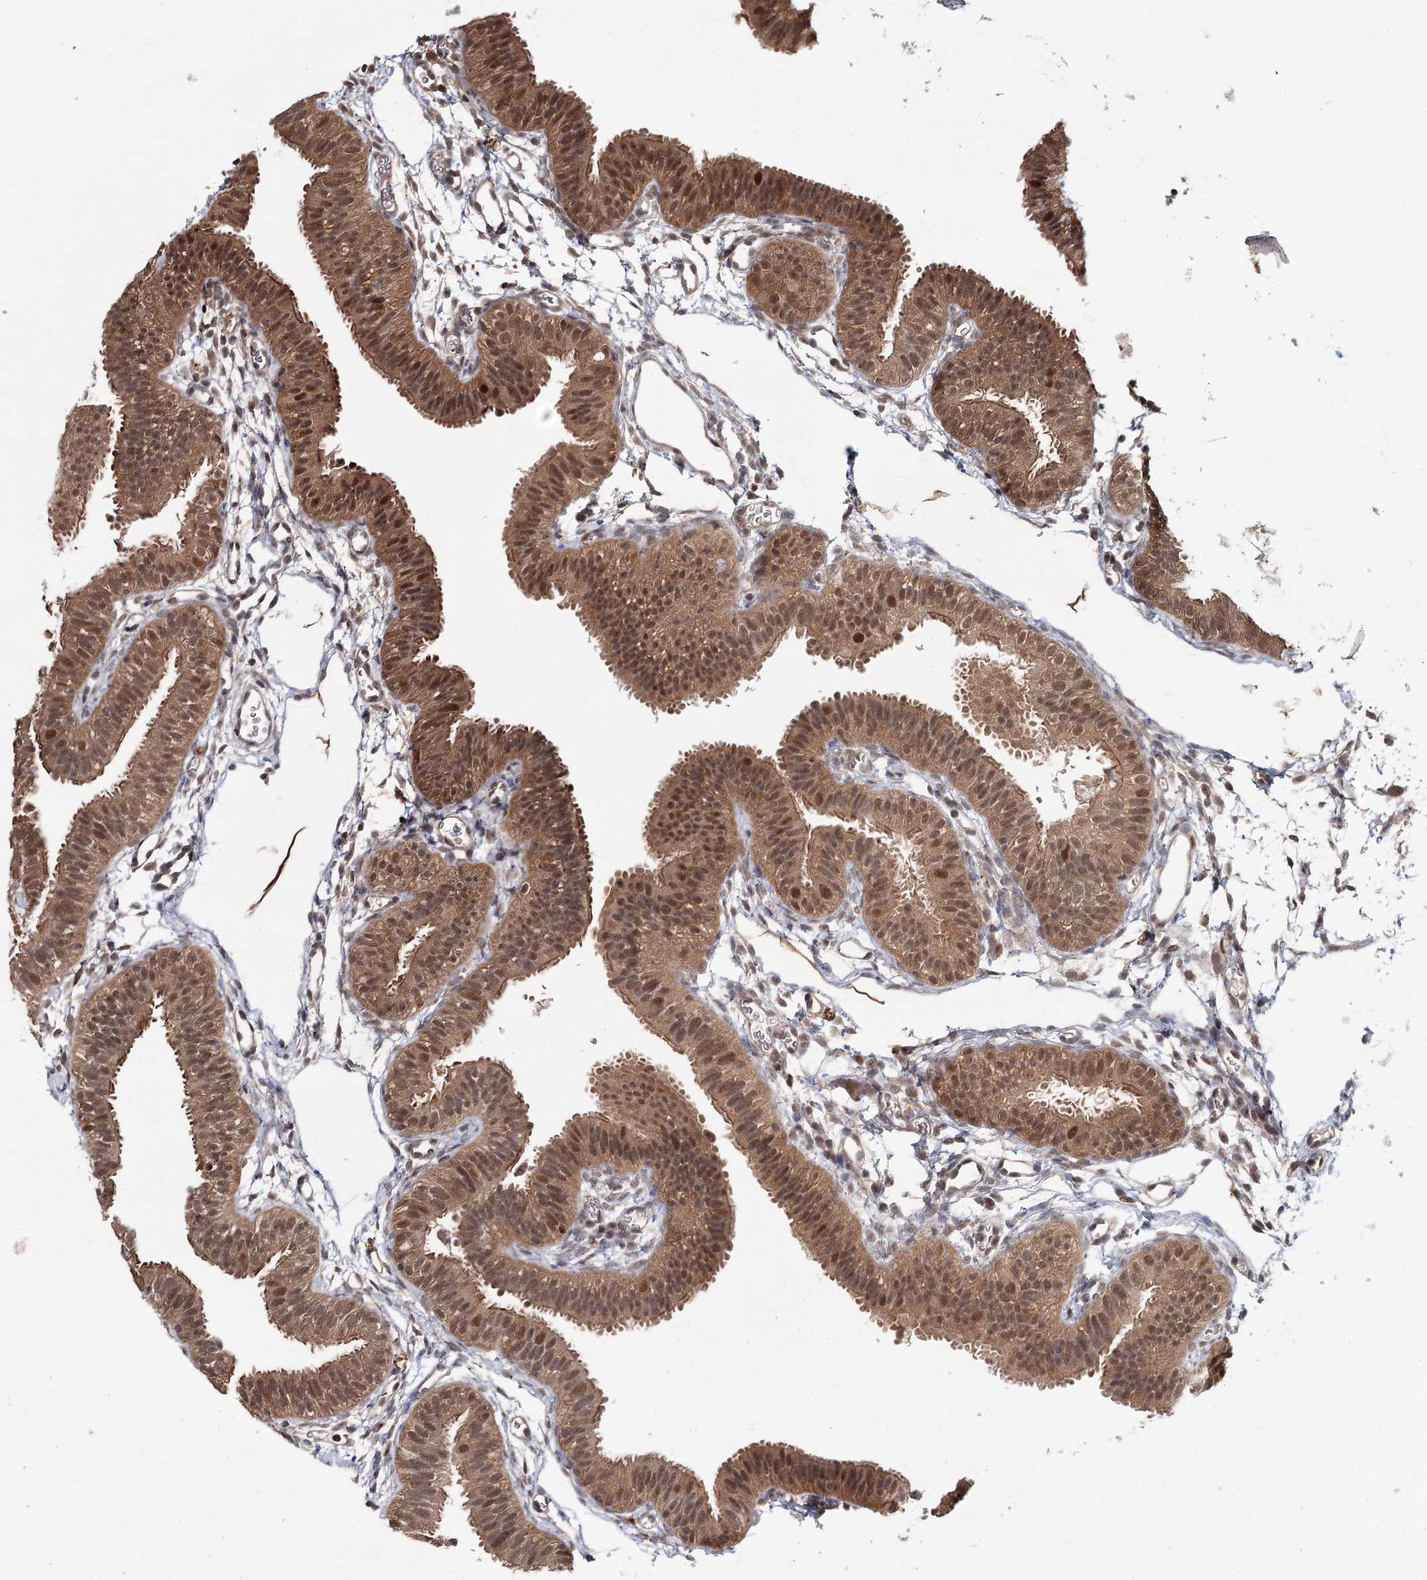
{"staining": {"intensity": "moderate", "quantity": ">75%", "location": "cytoplasmic/membranous,nuclear"}, "tissue": "fallopian tube", "cell_type": "Glandular cells", "image_type": "normal", "snomed": [{"axis": "morphology", "description": "Normal tissue, NOS"}, {"axis": "topography", "description": "Fallopian tube"}], "caption": "Protein staining of benign fallopian tube shows moderate cytoplasmic/membranous,nuclear staining in about >75% of glandular cells. The staining was performed using DAB to visualize the protein expression in brown, while the nuclei were stained in blue with hematoxylin (Magnification: 20x).", "gene": "N6AMT1", "patient": {"sex": "female", "age": 35}}